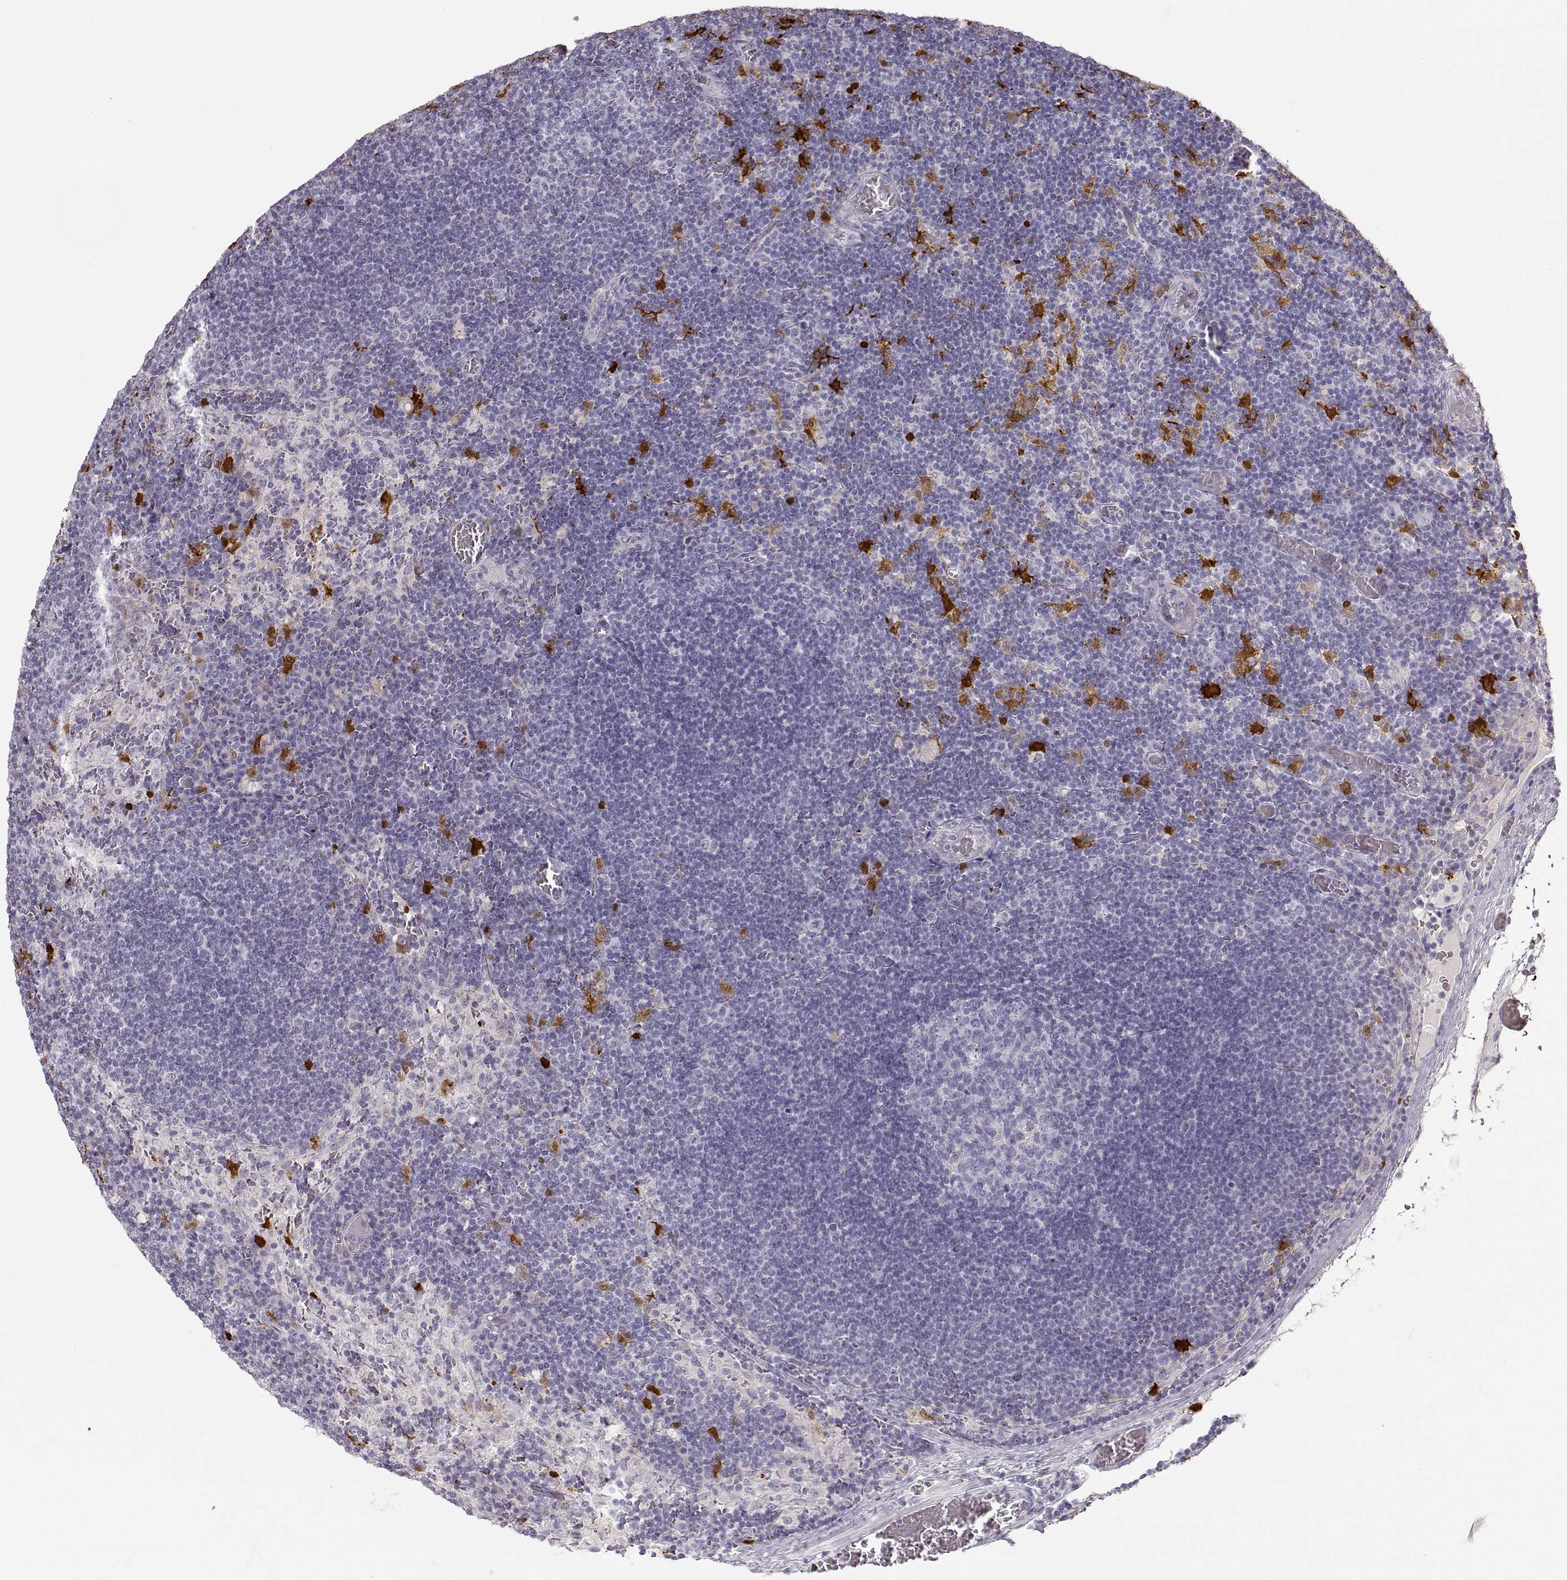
{"staining": {"intensity": "negative", "quantity": "none", "location": "none"}, "tissue": "lymph node", "cell_type": "Germinal center cells", "image_type": "normal", "snomed": [{"axis": "morphology", "description": "Normal tissue, NOS"}, {"axis": "topography", "description": "Lymph node"}], "caption": "Immunohistochemistry (IHC) image of normal lymph node stained for a protein (brown), which demonstrates no positivity in germinal center cells. (Stains: DAB (3,3'-diaminobenzidine) immunohistochemistry (IHC) with hematoxylin counter stain, Microscopy: brightfield microscopy at high magnification).", "gene": "S100B", "patient": {"sex": "male", "age": 63}}